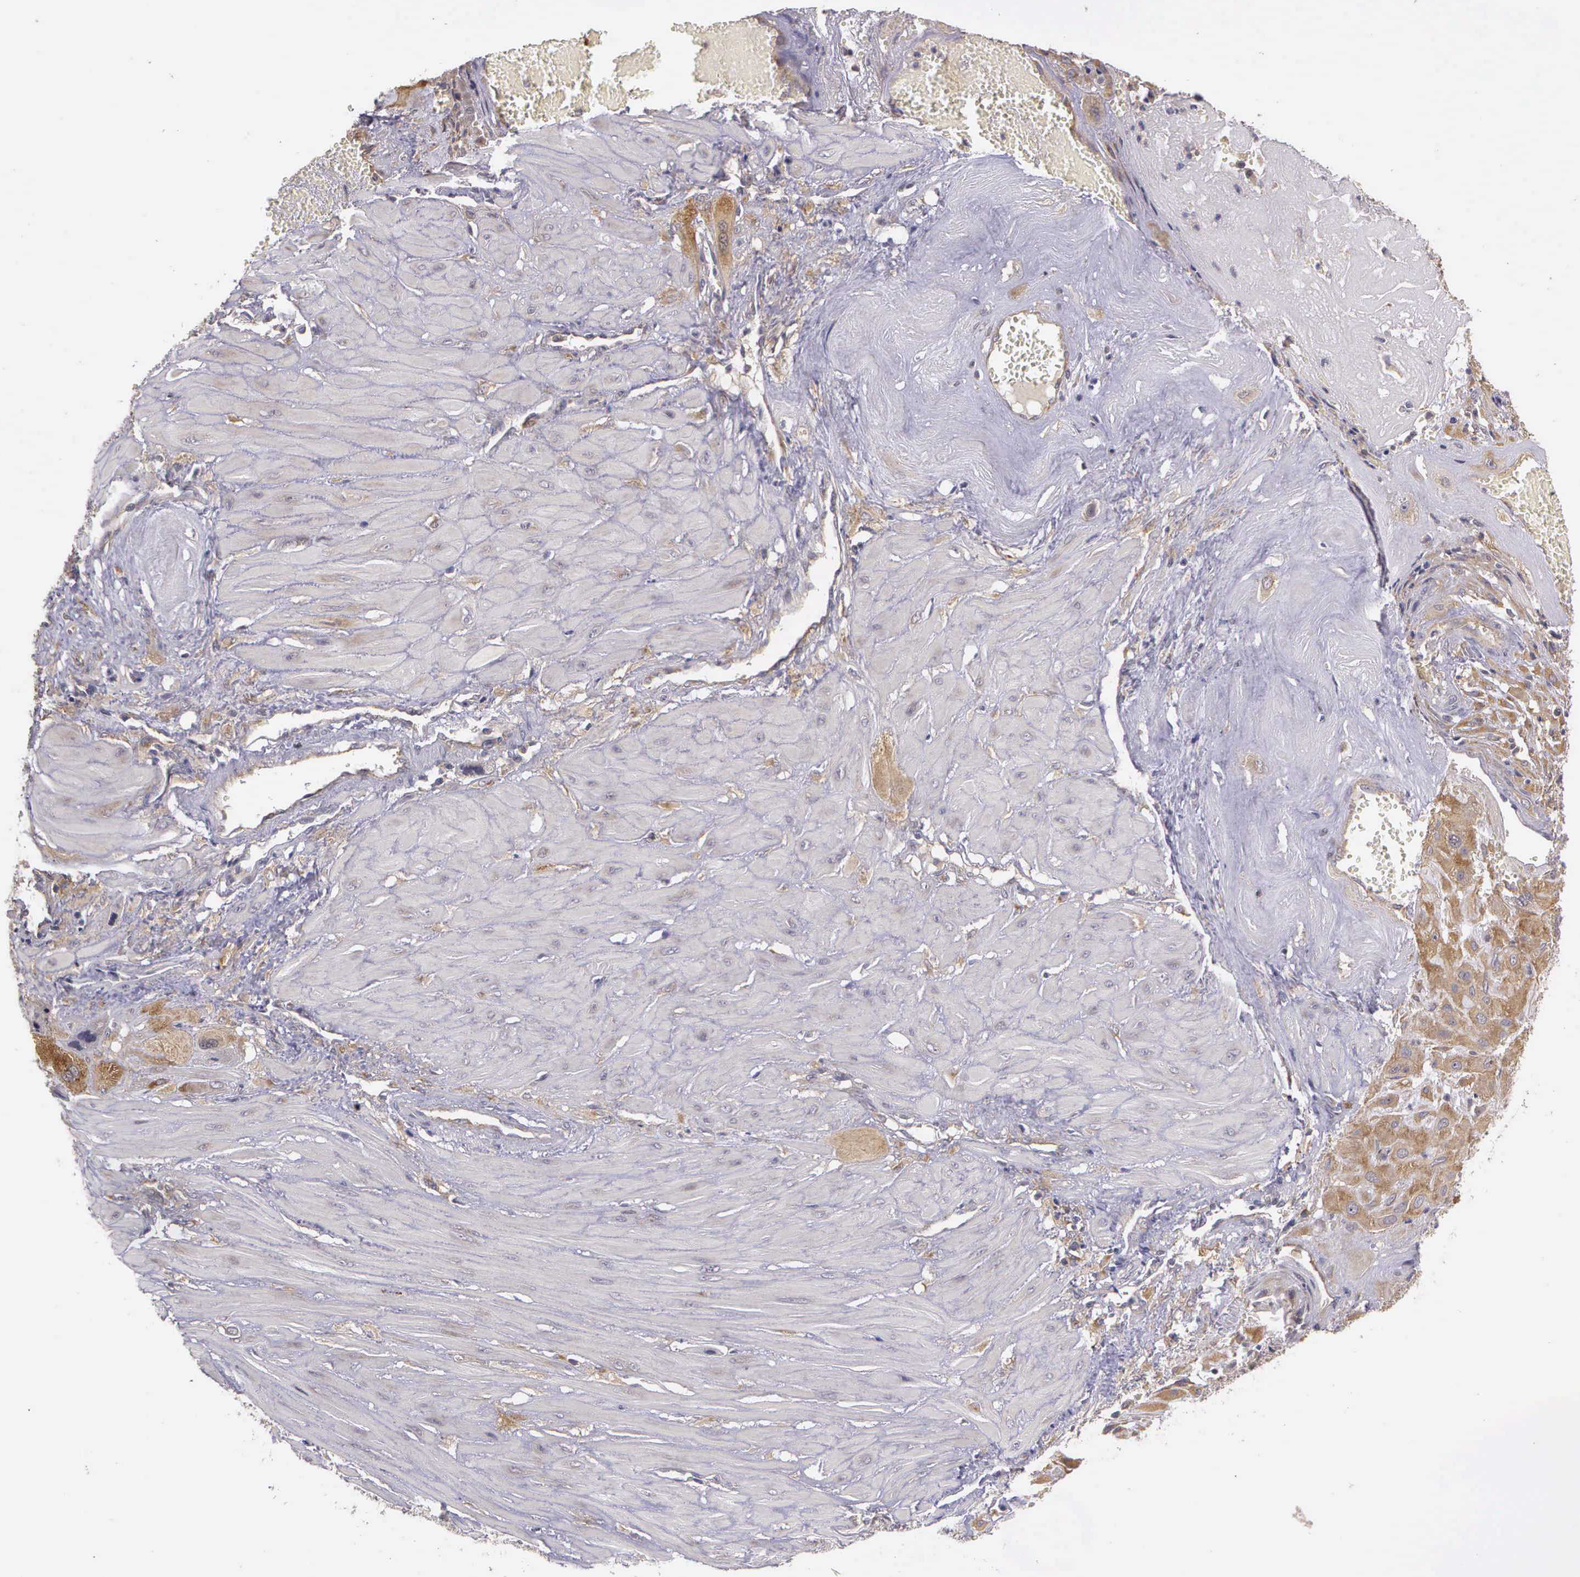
{"staining": {"intensity": "moderate", "quantity": ">75%", "location": "cytoplasmic/membranous"}, "tissue": "cervical cancer", "cell_type": "Tumor cells", "image_type": "cancer", "snomed": [{"axis": "morphology", "description": "Squamous cell carcinoma, NOS"}, {"axis": "topography", "description": "Cervix"}], "caption": "Immunohistochemistry (DAB) staining of human squamous cell carcinoma (cervical) shows moderate cytoplasmic/membranous protein expression in approximately >75% of tumor cells.", "gene": "EIF5", "patient": {"sex": "female", "age": 34}}